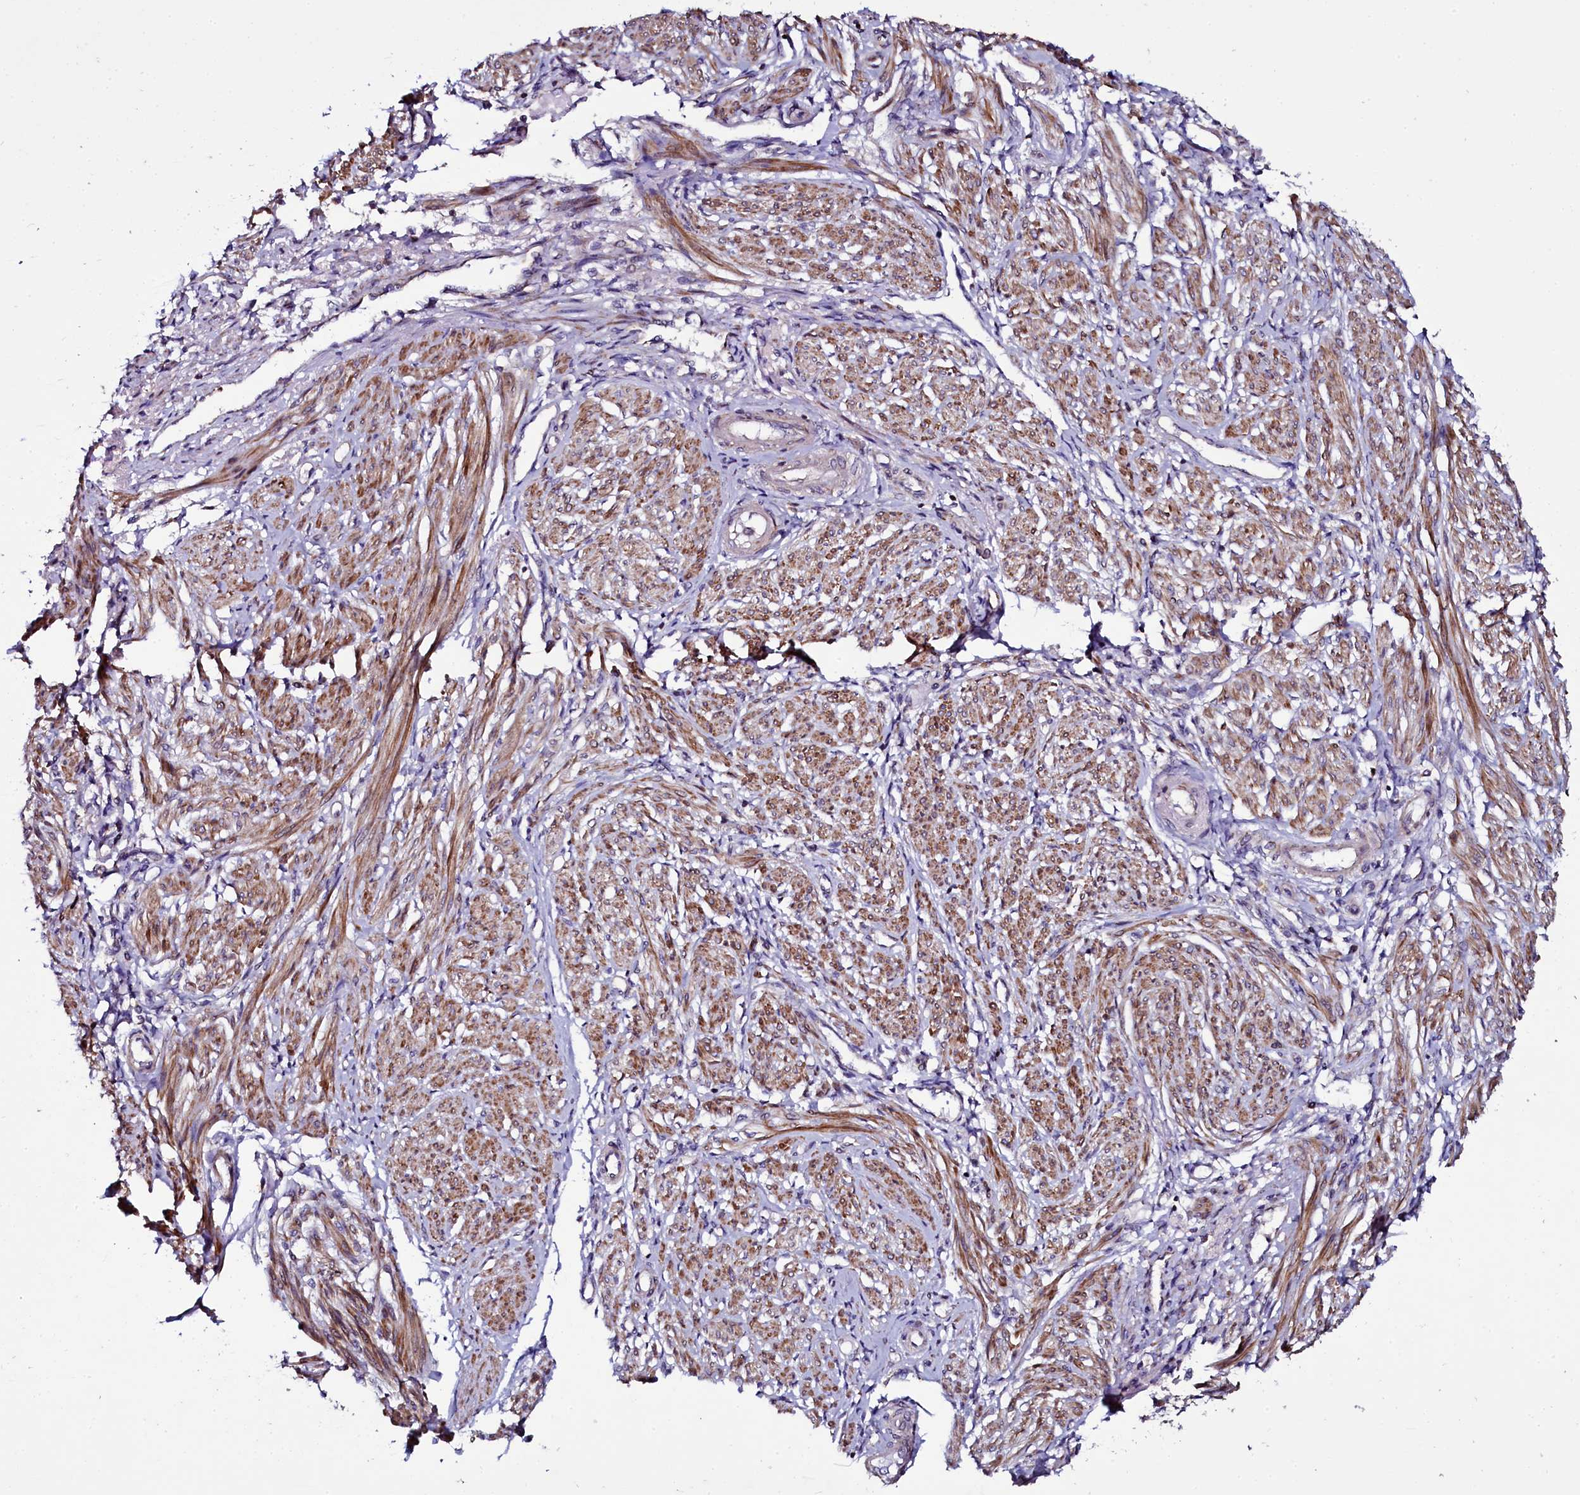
{"staining": {"intensity": "moderate", "quantity": "25%-75%", "location": "cytoplasmic/membranous"}, "tissue": "smooth muscle", "cell_type": "Smooth muscle cells", "image_type": "normal", "snomed": [{"axis": "morphology", "description": "Normal tissue, NOS"}, {"axis": "topography", "description": "Smooth muscle"}], "caption": "Immunohistochemical staining of unremarkable human smooth muscle shows medium levels of moderate cytoplasmic/membranous positivity in about 25%-75% of smooth muscle cells.", "gene": "NAA80", "patient": {"sex": "female", "age": 39}}